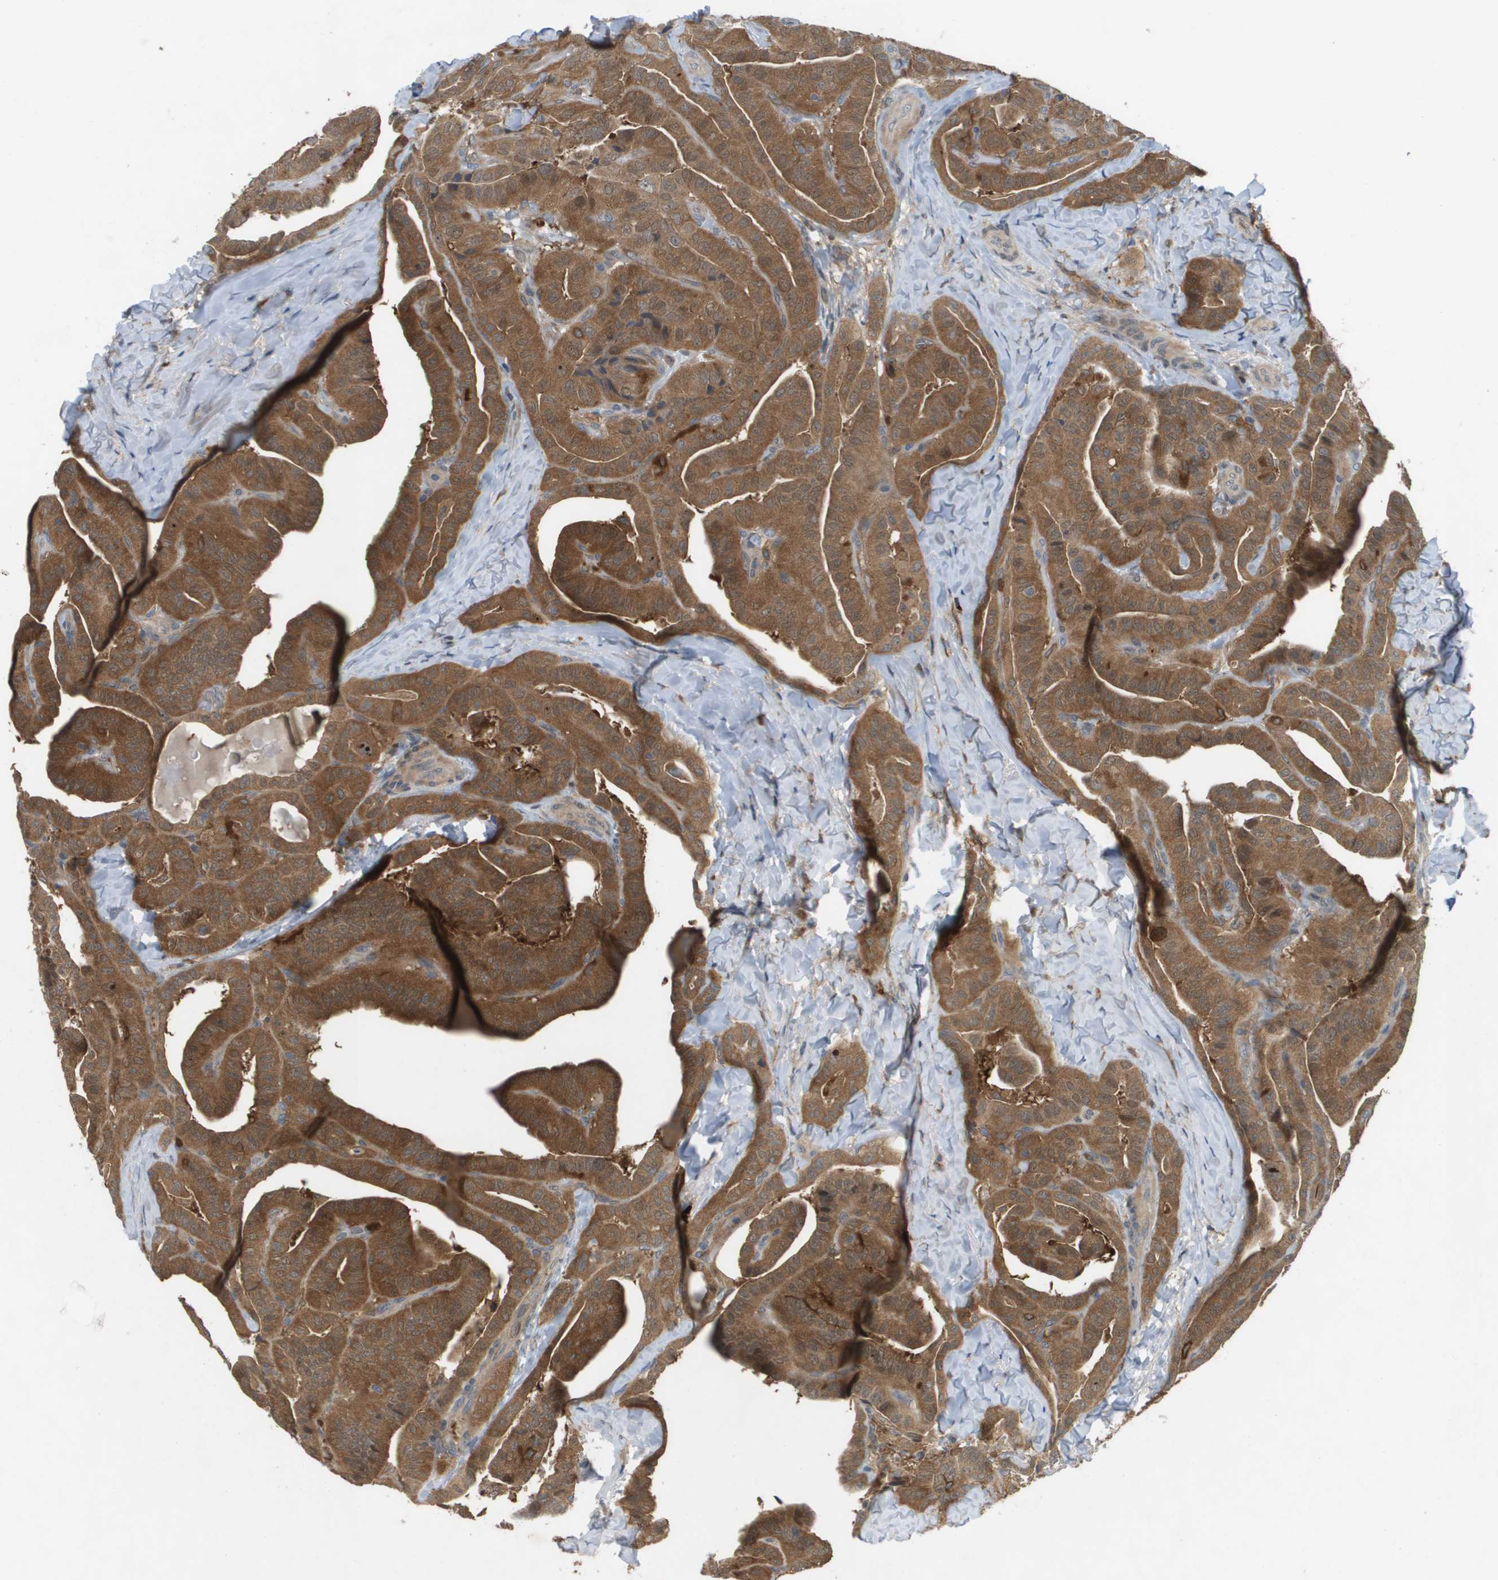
{"staining": {"intensity": "moderate", "quantity": ">75%", "location": "cytoplasmic/membranous,nuclear"}, "tissue": "thyroid cancer", "cell_type": "Tumor cells", "image_type": "cancer", "snomed": [{"axis": "morphology", "description": "Papillary adenocarcinoma, NOS"}, {"axis": "topography", "description": "Thyroid gland"}], "caption": "Protein expression analysis of thyroid papillary adenocarcinoma demonstrates moderate cytoplasmic/membranous and nuclear positivity in approximately >75% of tumor cells. (brown staining indicates protein expression, while blue staining denotes nuclei).", "gene": "PALD1", "patient": {"sex": "male", "age": 77}}